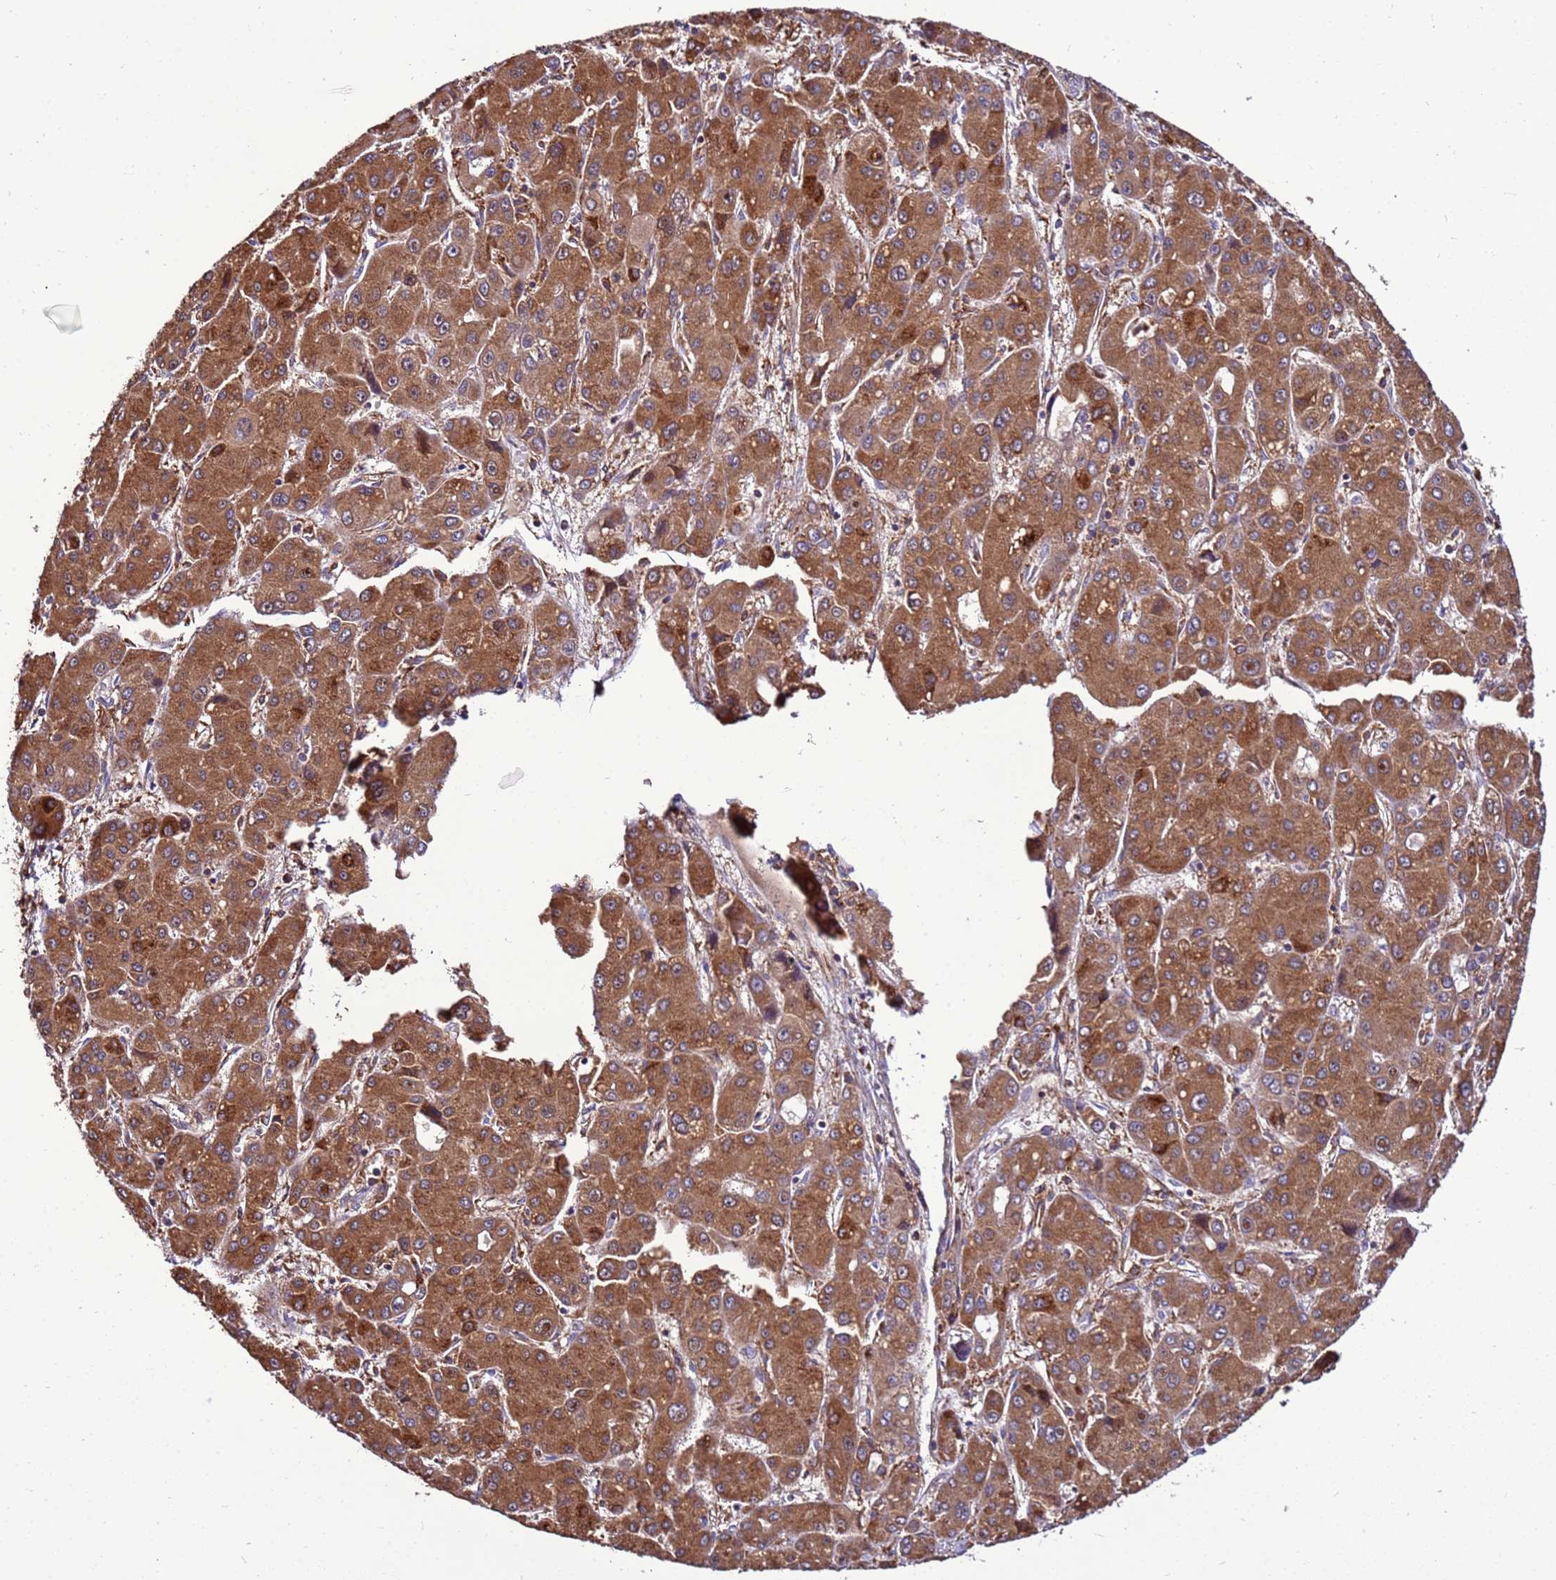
{"staining": {"intensity": "moderate", "quantity": ">75%", "location": "cytoplasmic/membranous"}, "tissue": "liver cancer", "cell_type": "Tumor cells", "image_type": "cancer", "snomed": [{"axis": "morphology", "description": "Carcinoma, Hepatocellular, NOS"}, {"axis": "topography", "description": "Liver"}], "caption": "A brown stain shows moderate cytoplasmic/membranous positivity of a protein in human hepatocellular carcinoma (liver) tumor cells.", "gene": "ANTKMT", "patient": {"sex": "male", "age": 55}}